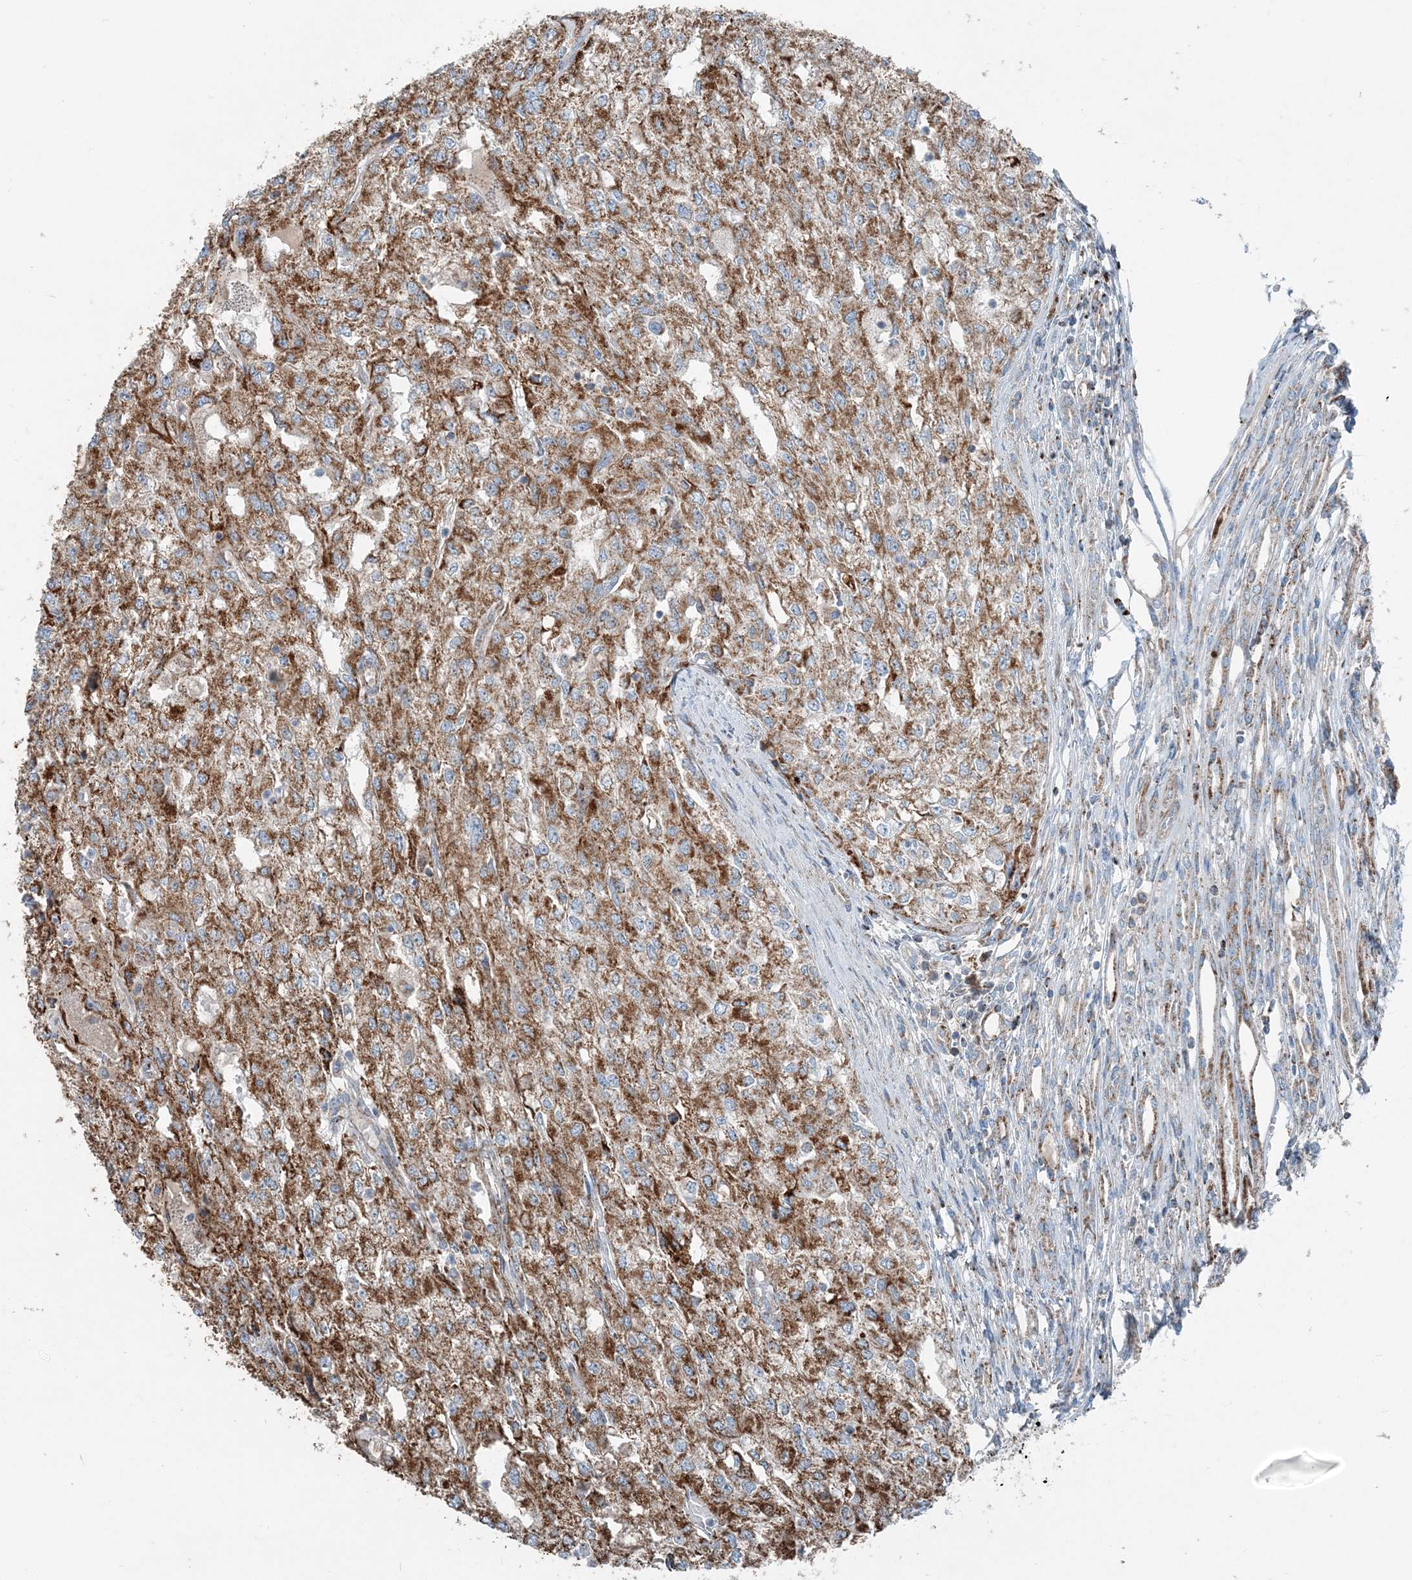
{"staining": {"intensity": "moderate", "quantity": ">75%", "location": "cytoplasmic/membranous"}, "tissue": "renal cancer", "cell_type": "Tumor cells", "image_type": "cancer", "snomed": [{"axis": "morphology", "description": "Adenocarcinoma, NOS"}, {"axis": "topography", "description": "Kidney"}], "caption": "Renal adenocarcinoma tissue displays moderate cytoplasmic/membranous expression in approximately >75% of tumor cells, visualized by immunohistochemistry.", "gene": "INTU", "patient": {"sex": "female", "age": 54}}